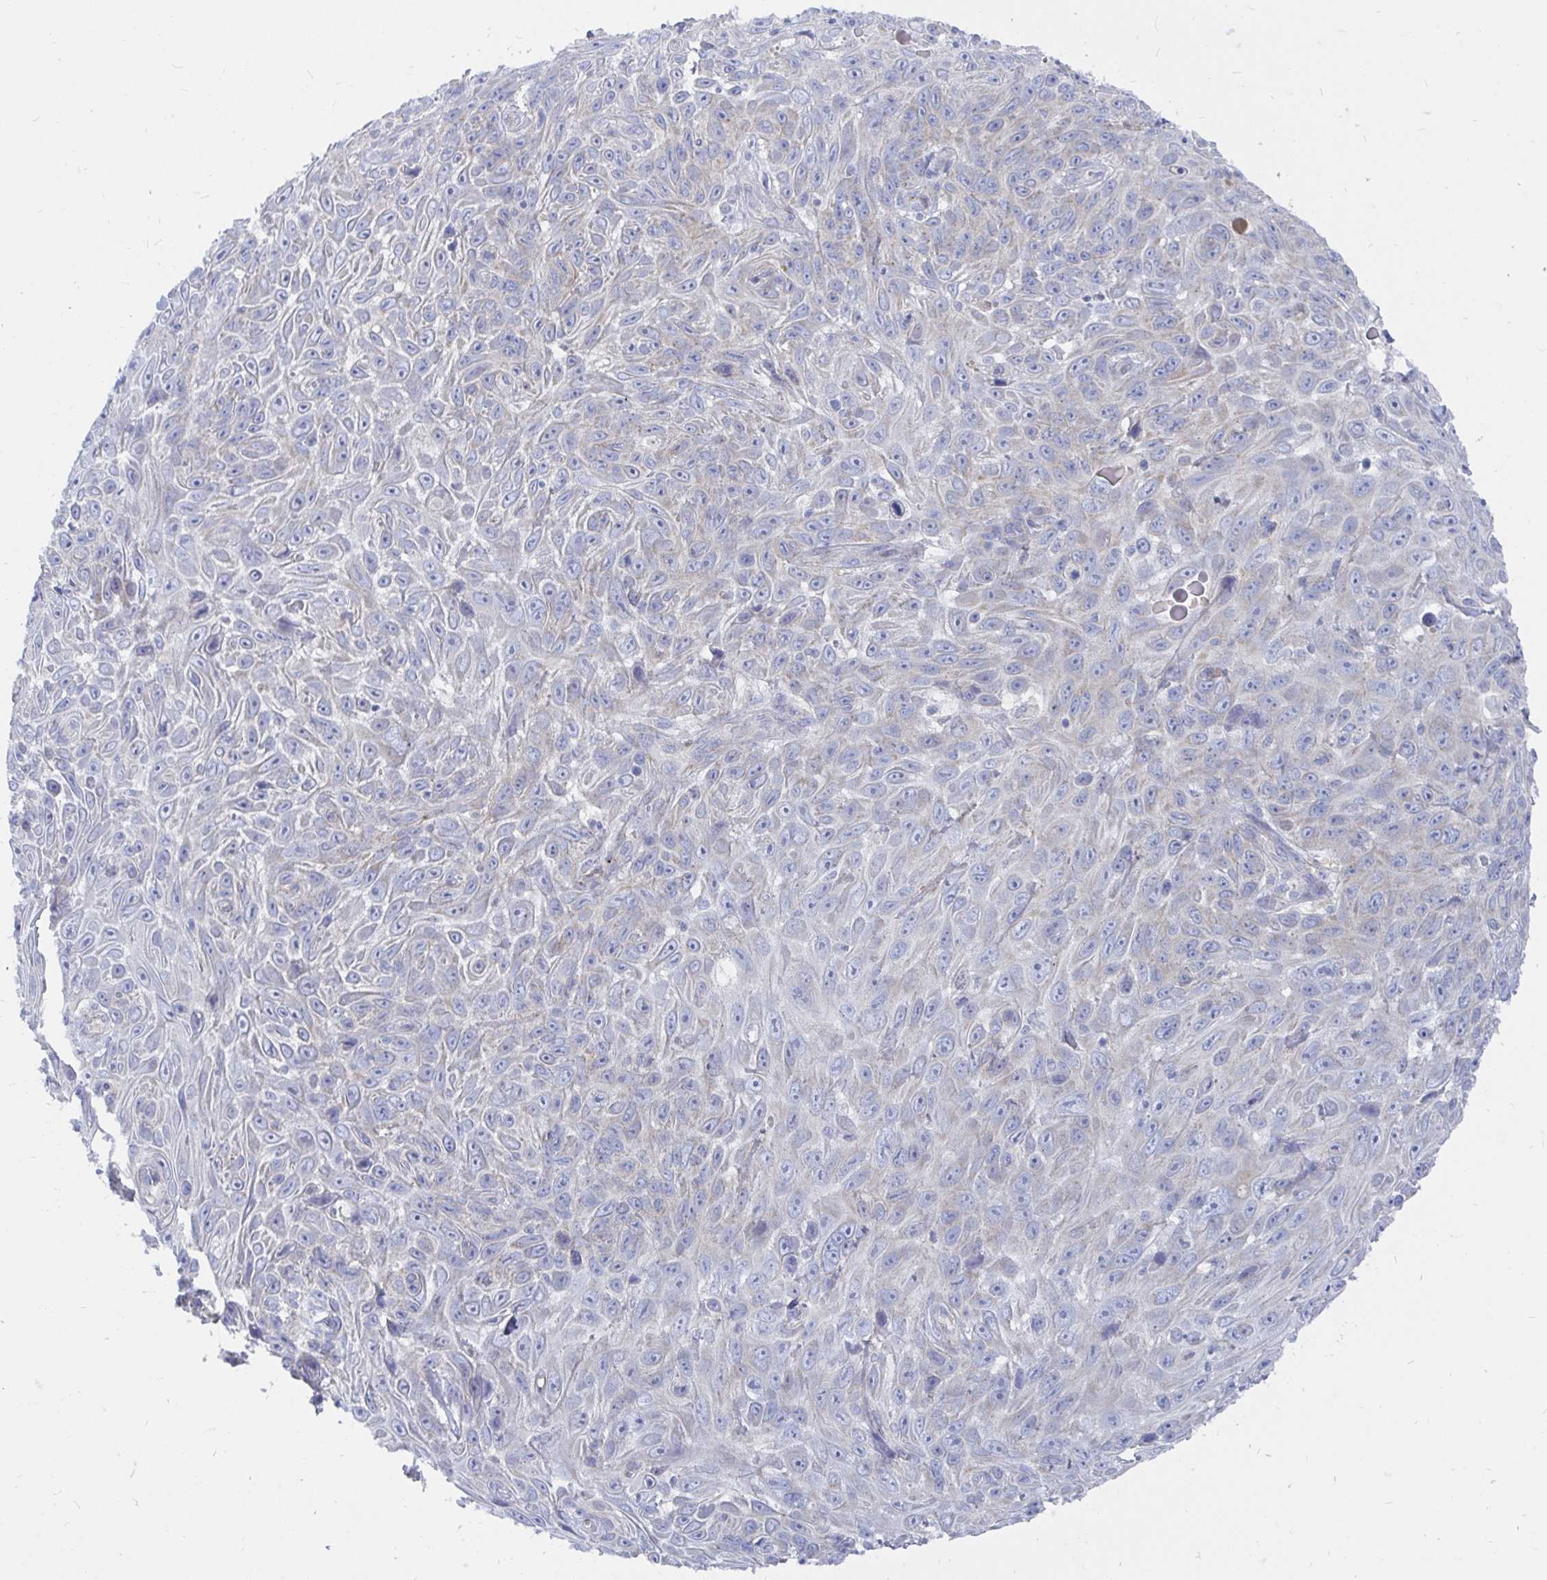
{"staining": {"intensity": "negative", "quantity": "none", "location": "none"}, "tissue": "skin cancer", "cell_type": "Tumor cells", "image_type": "cancer", "snomed": [{"axis": "morphology", "description": "Squamous cell carcinoma, NOS"}, {"axis": "topography", "description": "Skin"}], "caption": "Immunohistochemical staining of skin cancer (squamous cell carcinoma) shows no significant positivity in tumor cells.", "gene": "COX16", "patient": {"sex": "male", "age": 82}}